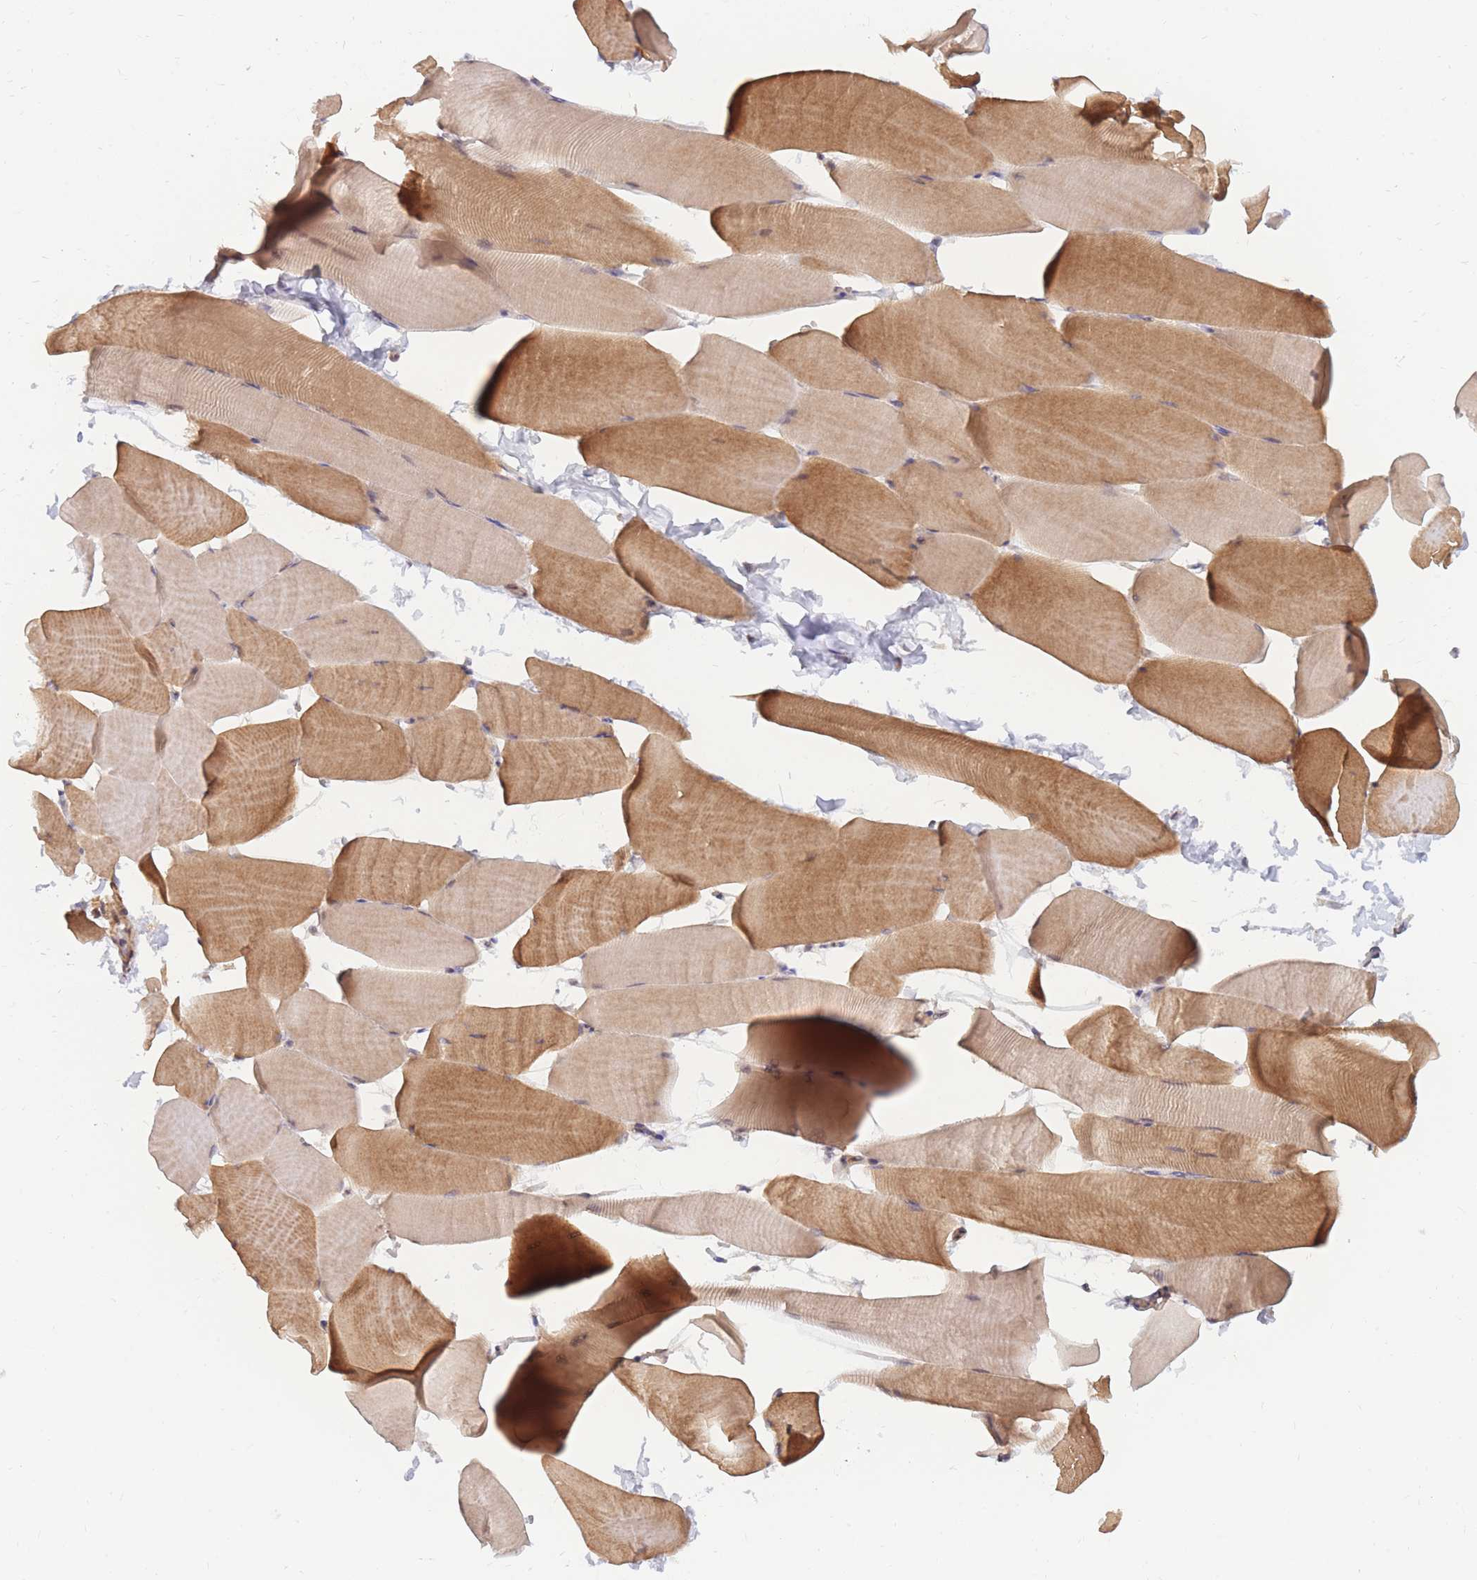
{"staining": {"intensity": "moderate", "quantity": ">75%", "location": "cytoplasmic/membranous"}, "tissue": "skeletal muscle", "cell_type": "Myocytes", "image_type": "normal", "snomed": [{"axis": "morphology", "description": "Normal tissue, NOS"}, {"axis": "topography", "description": "Skeletal muscle"}], "caption": "Protein staining shows moderate cytoplasmic/membranous positivity in approximately >75% of myocytes in normal skeletal muscle.", "gene": "ERICH6B", "patient": {"sex": "male", "age": 25}}